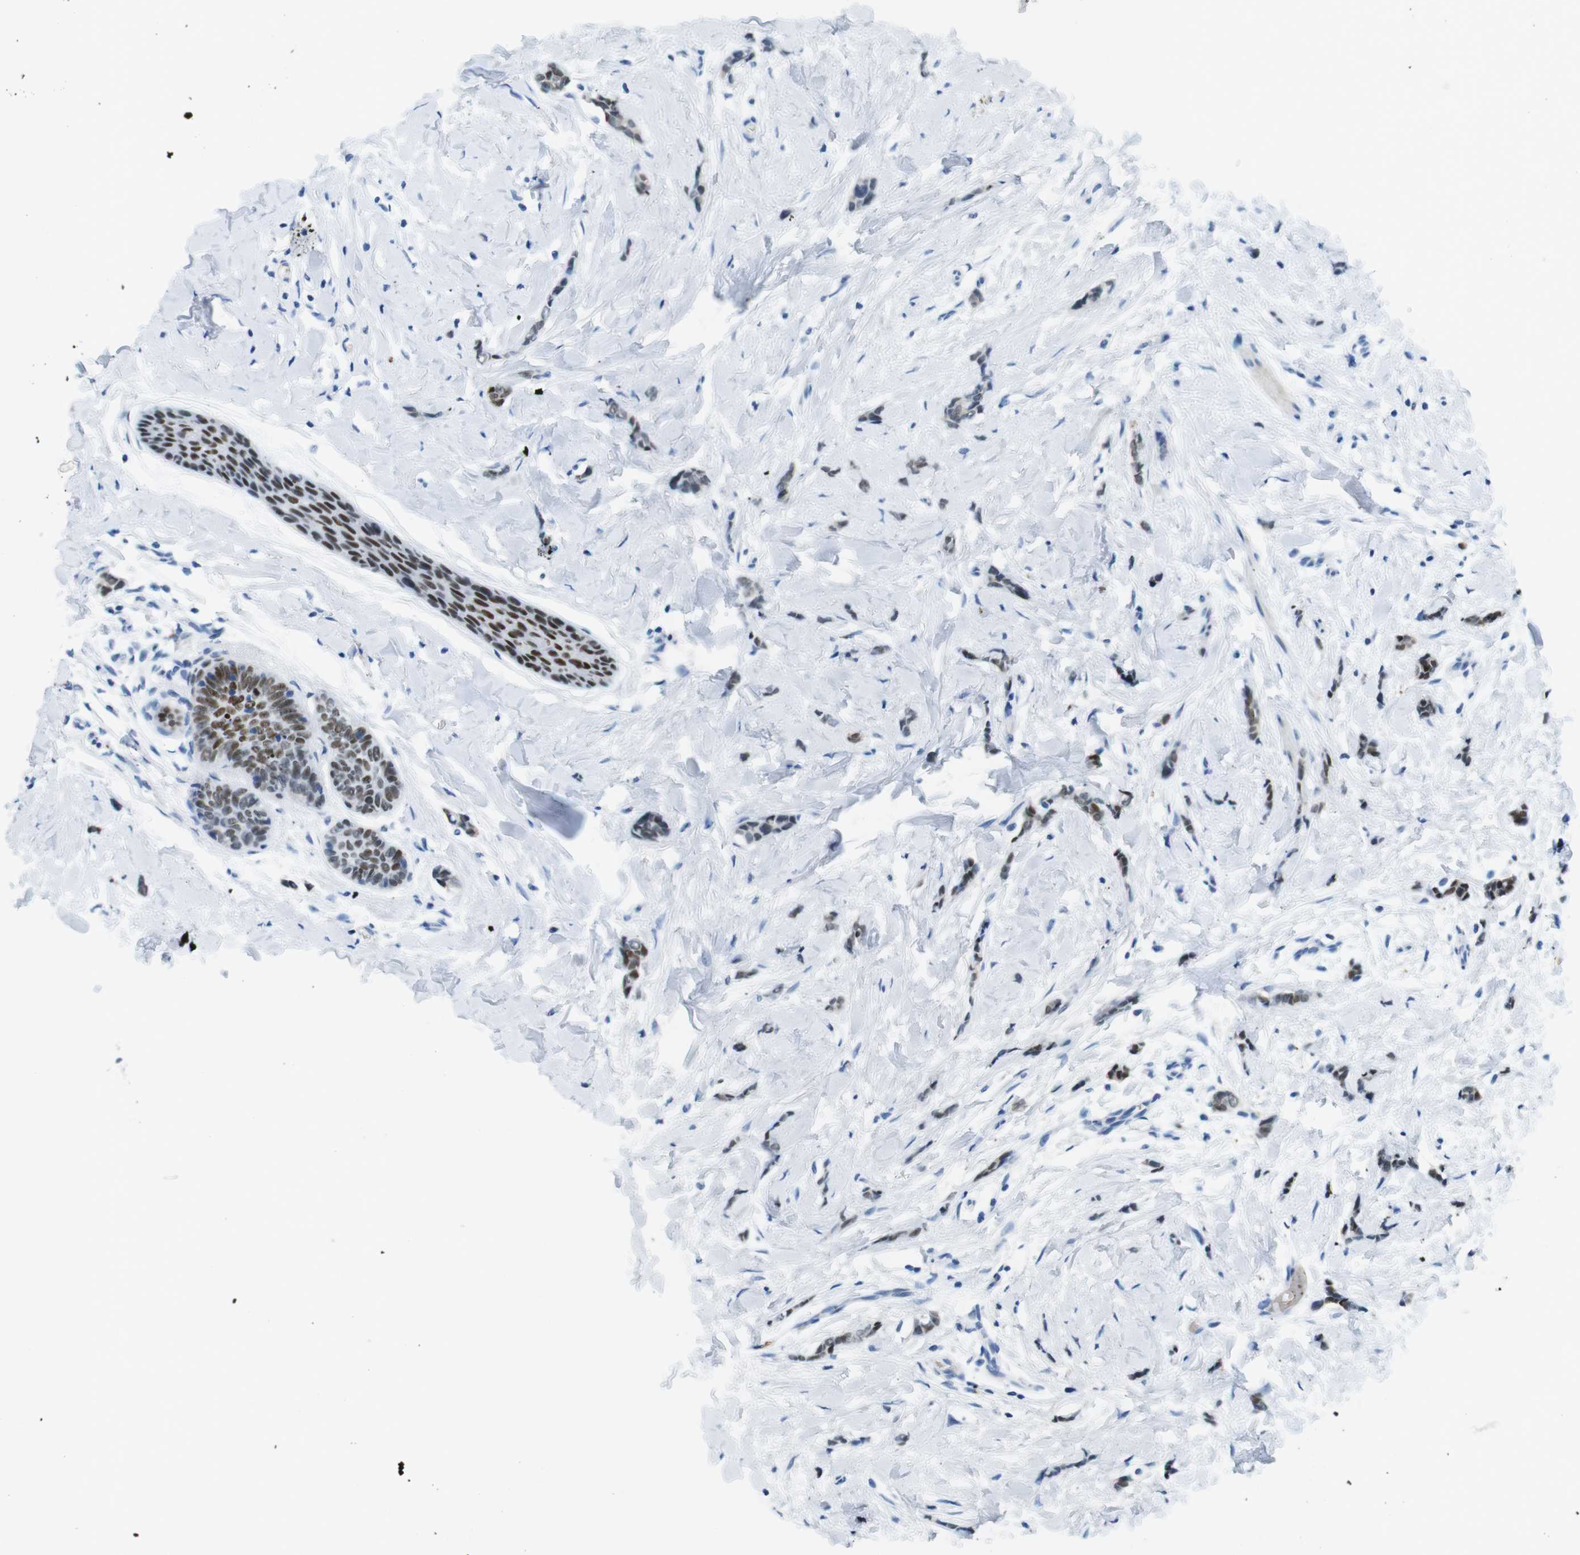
{"staining": {"intensity": "moderate", "quantity": "<25%", "location": "nuclear"}, "tissue": "breast cancer", "cell_type": "Tumor cells", "image_type": "cancer", "snomed": [{"axis": "morphology", "description": "Lobular carcinoma"}, {"axis": "topography", "description": "Skin"}, {"axis": "topography", "description": "Breast"}], "caption": "Breast lobular carcinoma tissue displays moderate nuclear expression in about <25% of tumor cells, visualized by immunohistochemistry.", "gene": "TFAP2C", "patient": {"sex": "female", "age": 46}}